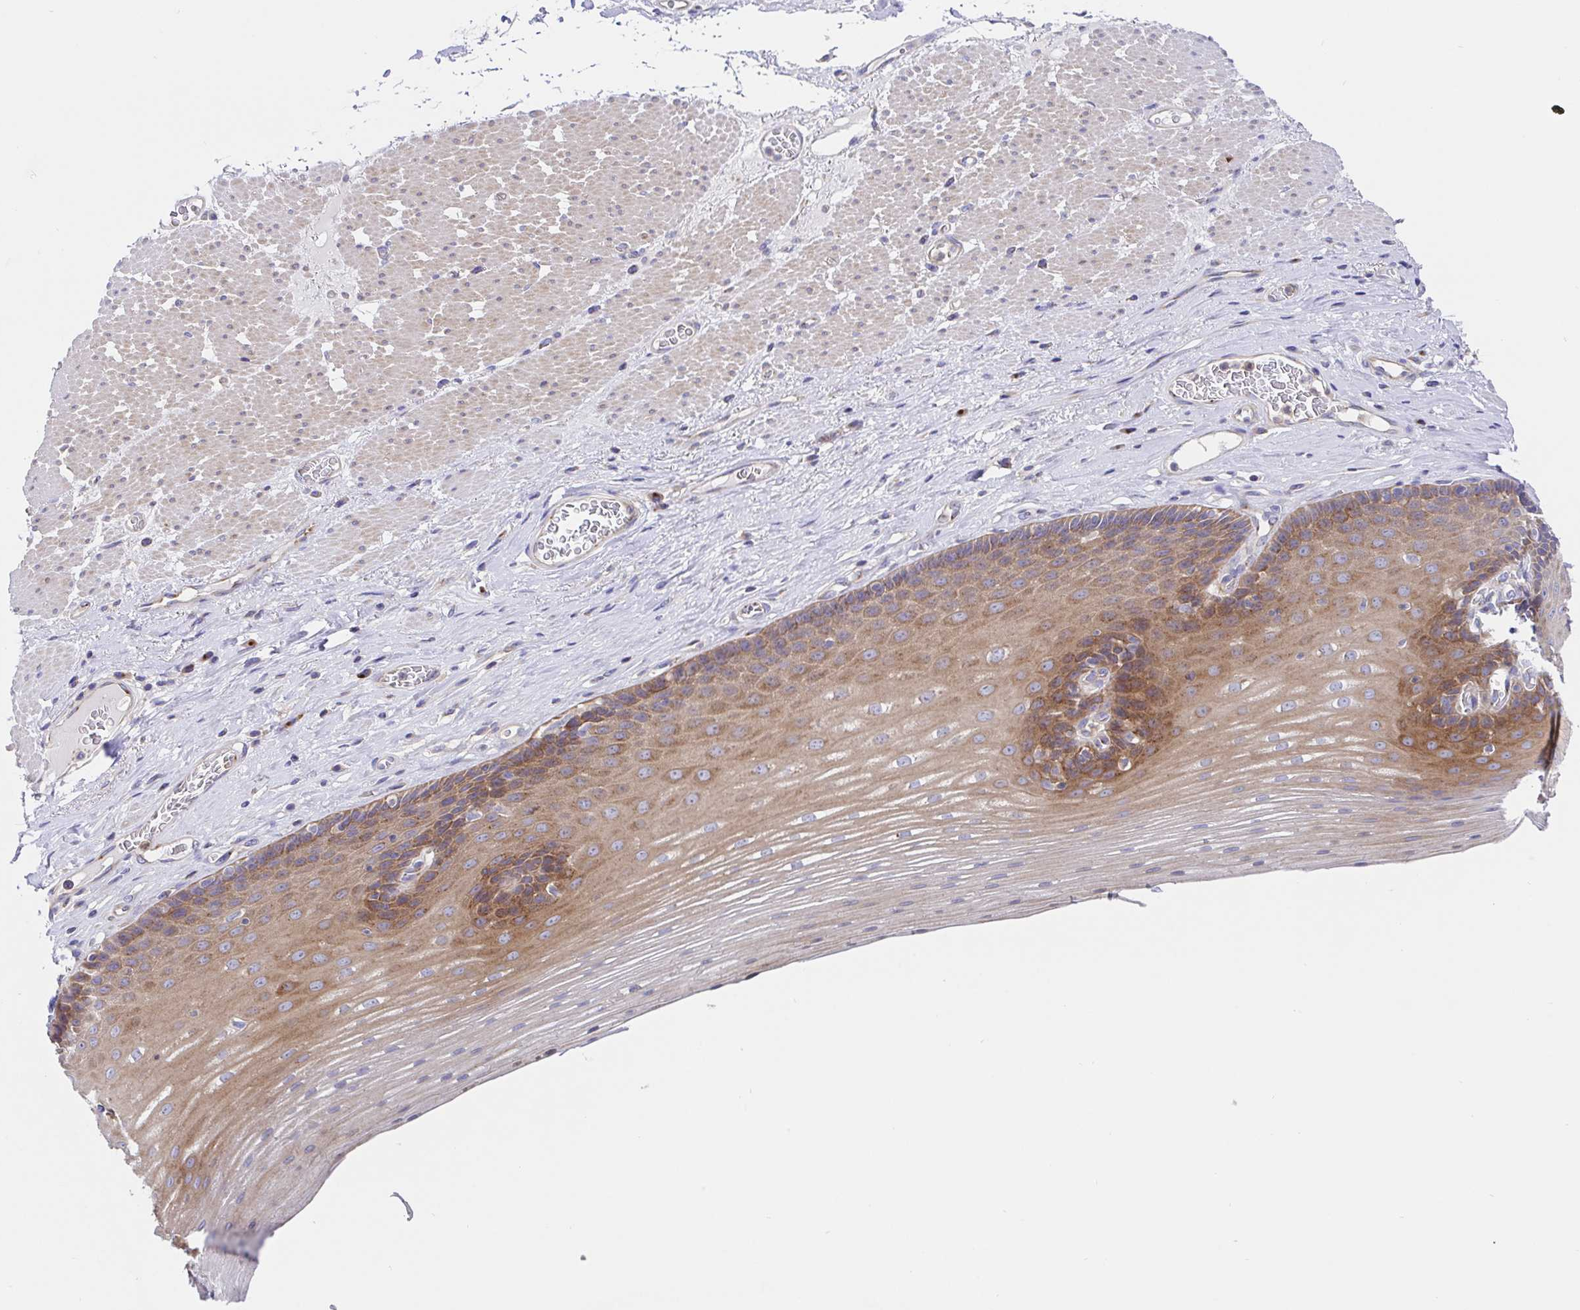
{"staining": {"intensity": "moderate", "quantity": "25%-75%", "location": "cytoplasmic/membranous"}, "tissue": "esophagus", "cell_type": "Squamous epithelial cells", "image_type": "normal", "snomed": [{"axis": "morphology", "description": "Normal tissue, NOS"}, {"axis": "topography", "description": "Esophagus"}], "caption": "High-magnification brightfield microscopy of normal esophagus stained with DAB (brown) and counterstained with hematoxylin (blue). squamous epithelial cells exhibit moderate cytoplasmic/membranous staining is appreciated in about25%-75% of cells. (brown staining indicates protein expression, while blue staining denotes nuclei).", "gene": "GOLGA1", "patient": {"sex": "male", "age": 62}}